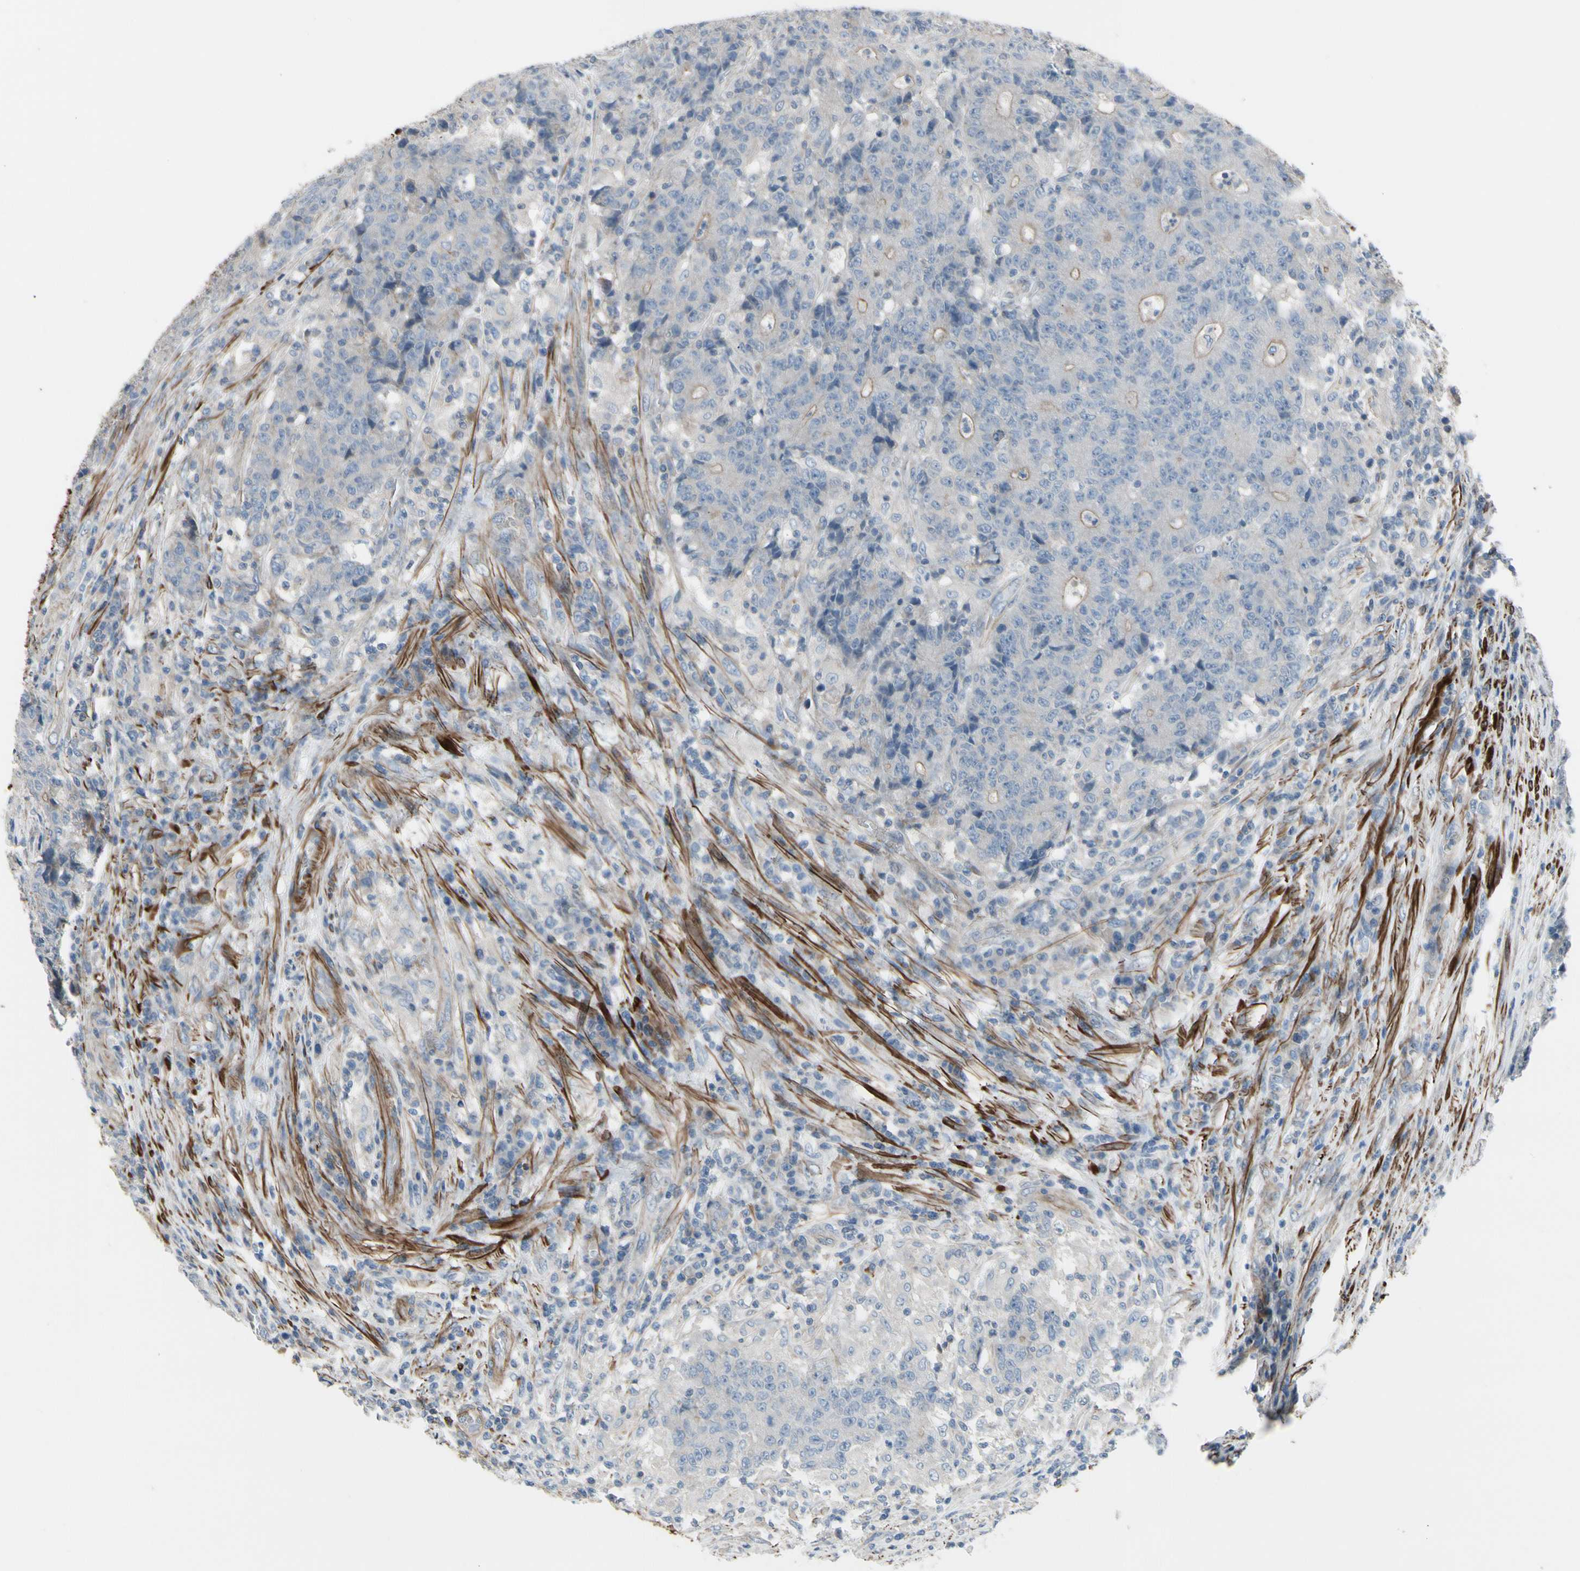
{"staining": {"intensity": "weak", "quantity": "<25%", "location": "cytoplasmic/membranous"}, "tissue": "colorectal cancer", "cell_type": "Tumor cells", "image_type": "cancer", "snomed": [{"axis": "morphology", "description": "Normal tissue, NOS"}, {"axis": "morphology", "description": "Adenocarcinoma, NOS"}, {"axis": "topography", "description": "Colon"}], "caption": "Immunohistochemistry photomicrograph of neoplastic tissue: human colorectal adenocarcinoma stained with DAB reveals no significant protein expression in tumor cells.", "gene": "TPM1", "patient": {"sex": "female", "age": 75}}